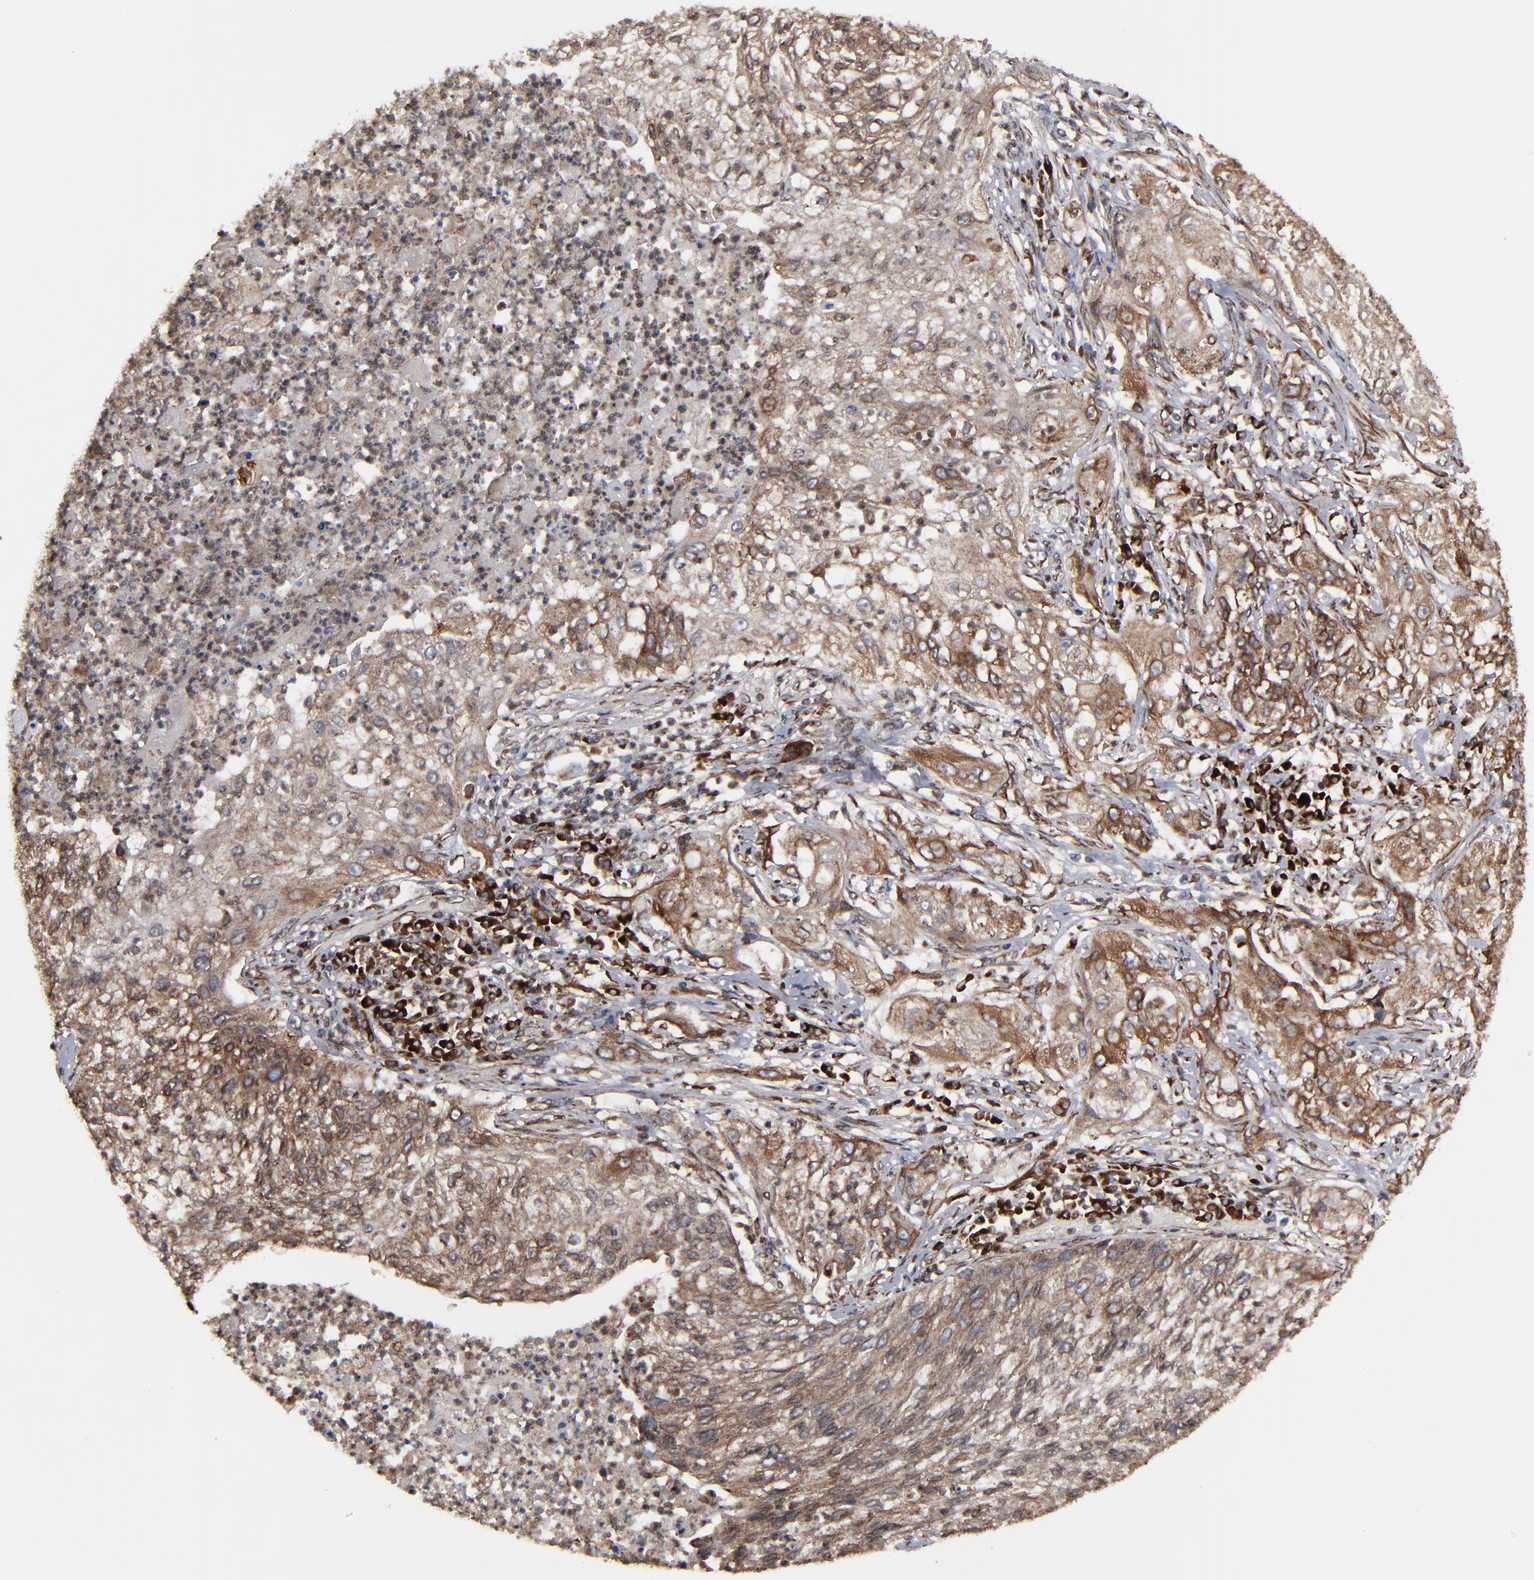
{"staining": {"intensity": "weak", "quantity": ">75%", "location": "cytoplasmic/membranous"}, "tissue": "lung cancer", "cell_type": "Tumor cells", "image_type": "cancer", "snomed": [{"axis": "morphology", "description": "Inflammation, NOS"}, {"axis": "morphology", "description": "Squamous cell carcinoma, NOS"}, {"axis": "topography", "description": "Lymph node"}, {"axis": "topography", "description": "Soft tissue"}, {"axis": "topography", "description": "Lung"}], "caption": "About >75% of tumor cells in human lung cancer demonstrate weak cytoplasmic/membranous protein positivity as visualized by brown immunohistochemical staining.", "gene": "CNIH1", "patient": {"sex": "male", "age": 66}}